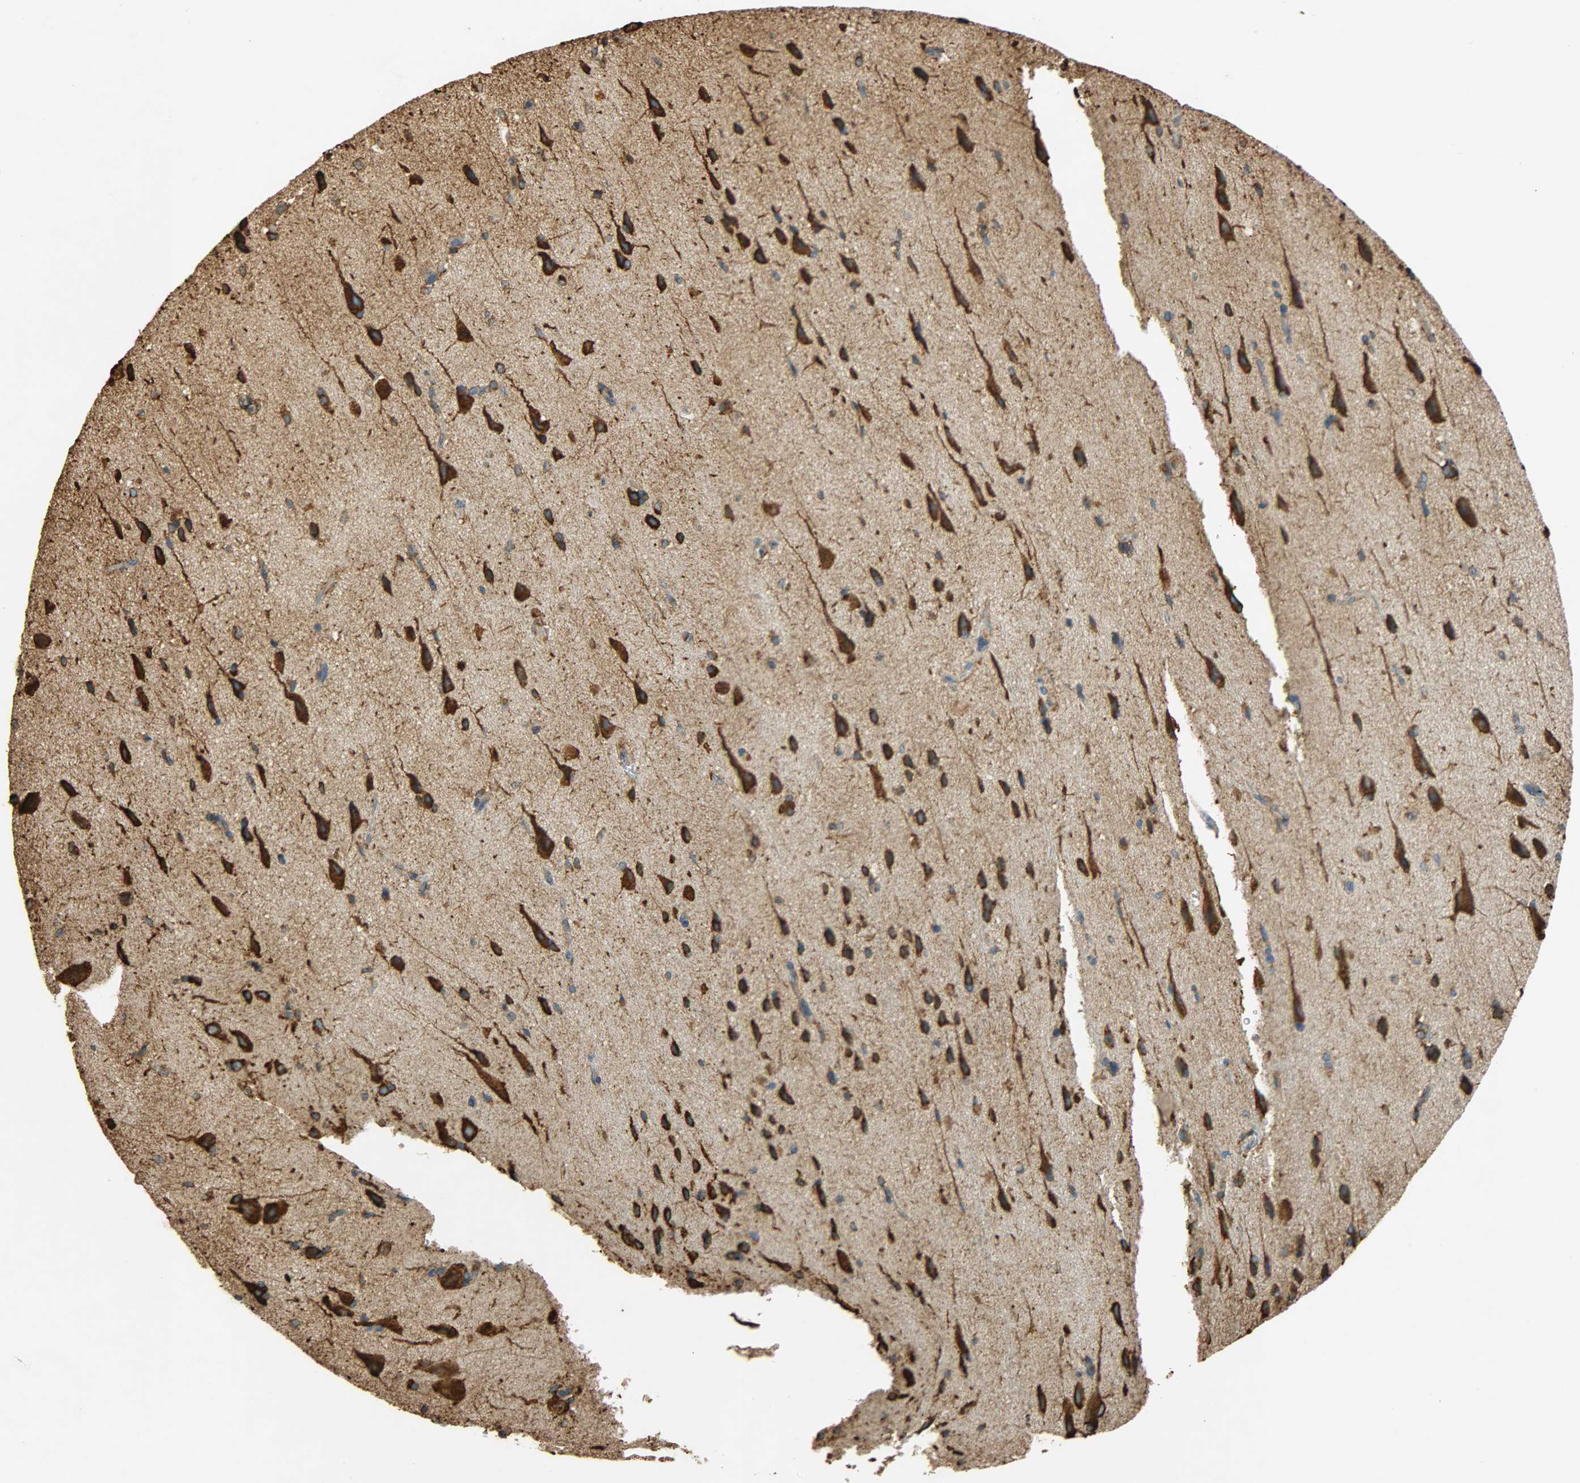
{"staining": {"intensity": "moderate", "quantity": ">75%", "location": "cytoplasmic/membranous"}, "tissue": "cerebral cortex", "cell_type": "Endothelial cells", "image_type": "normal", "snomed": [{"axis": "morphology", "description": "Normal tissue, NOS"}, {"axis": "topography", "description": "Cerebral cortex"}], "caption": "A brown stain labels moderate cytoplasmic/membranous staining of a protein in endothelial cells of normal human cerebral cortex.", "gene": "HSP90B1", "patient": {"sex": "male", "age": 62}}